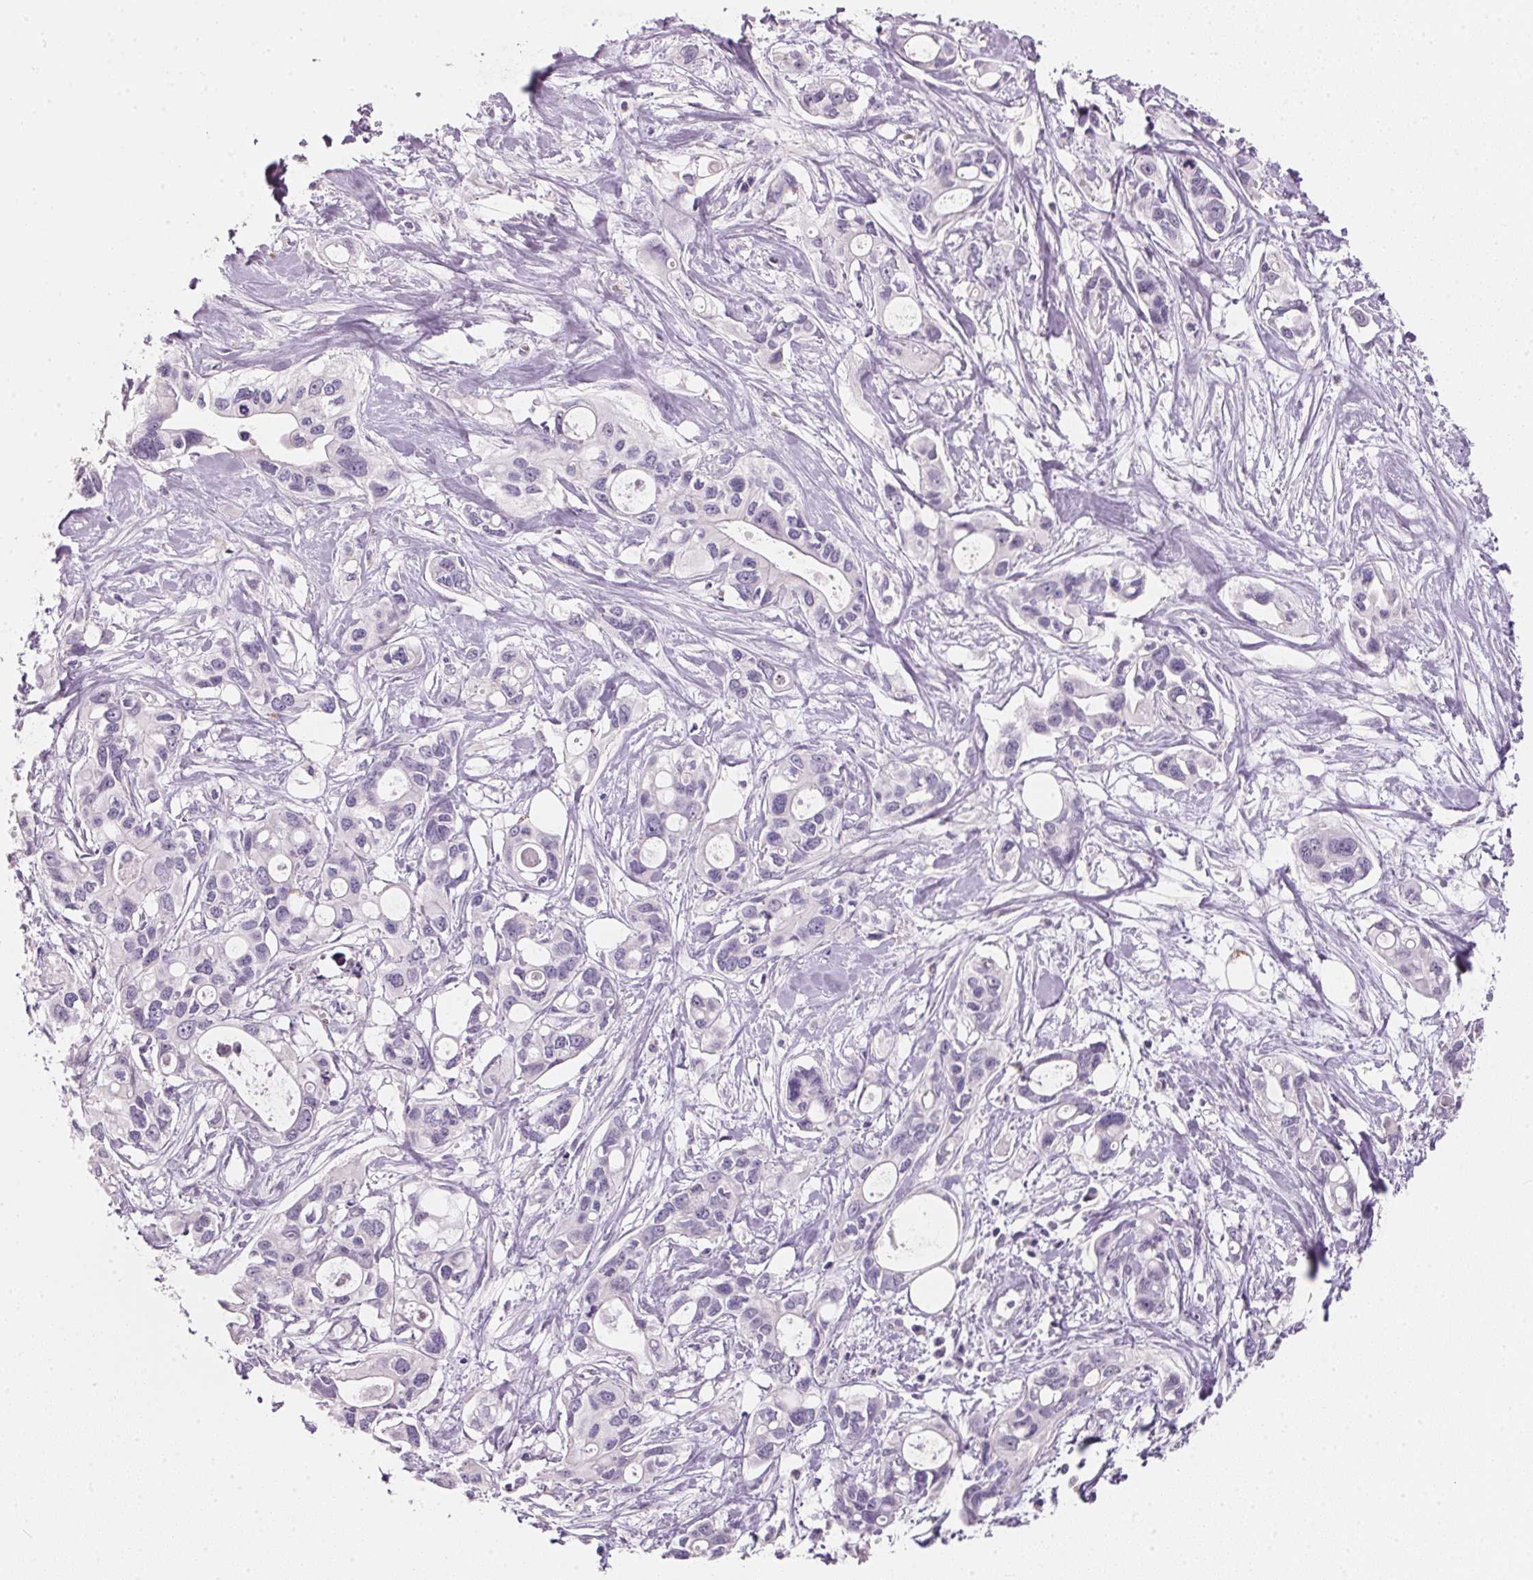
{"staining": {"intensity": "negative", "quantity": "none", "location": "none"}, "tissue": "pancreatic cancer", "cell_type": "Tumor cells", "image_type": "cancer", "snomed": [{"axis": "morphology", "description": "Adenocarcinoma, NOS"}, {"axis": "topography", "description": "Pancreas"}], "caption": "An IHC histopathology image of adenocarcinoma (pancreatic) is shown. There is no staining in tumor cells of adenocarcinoma (pancreatic).", "gene": "HSD17B1", "patient": {"sex": "male", "age": 60}}